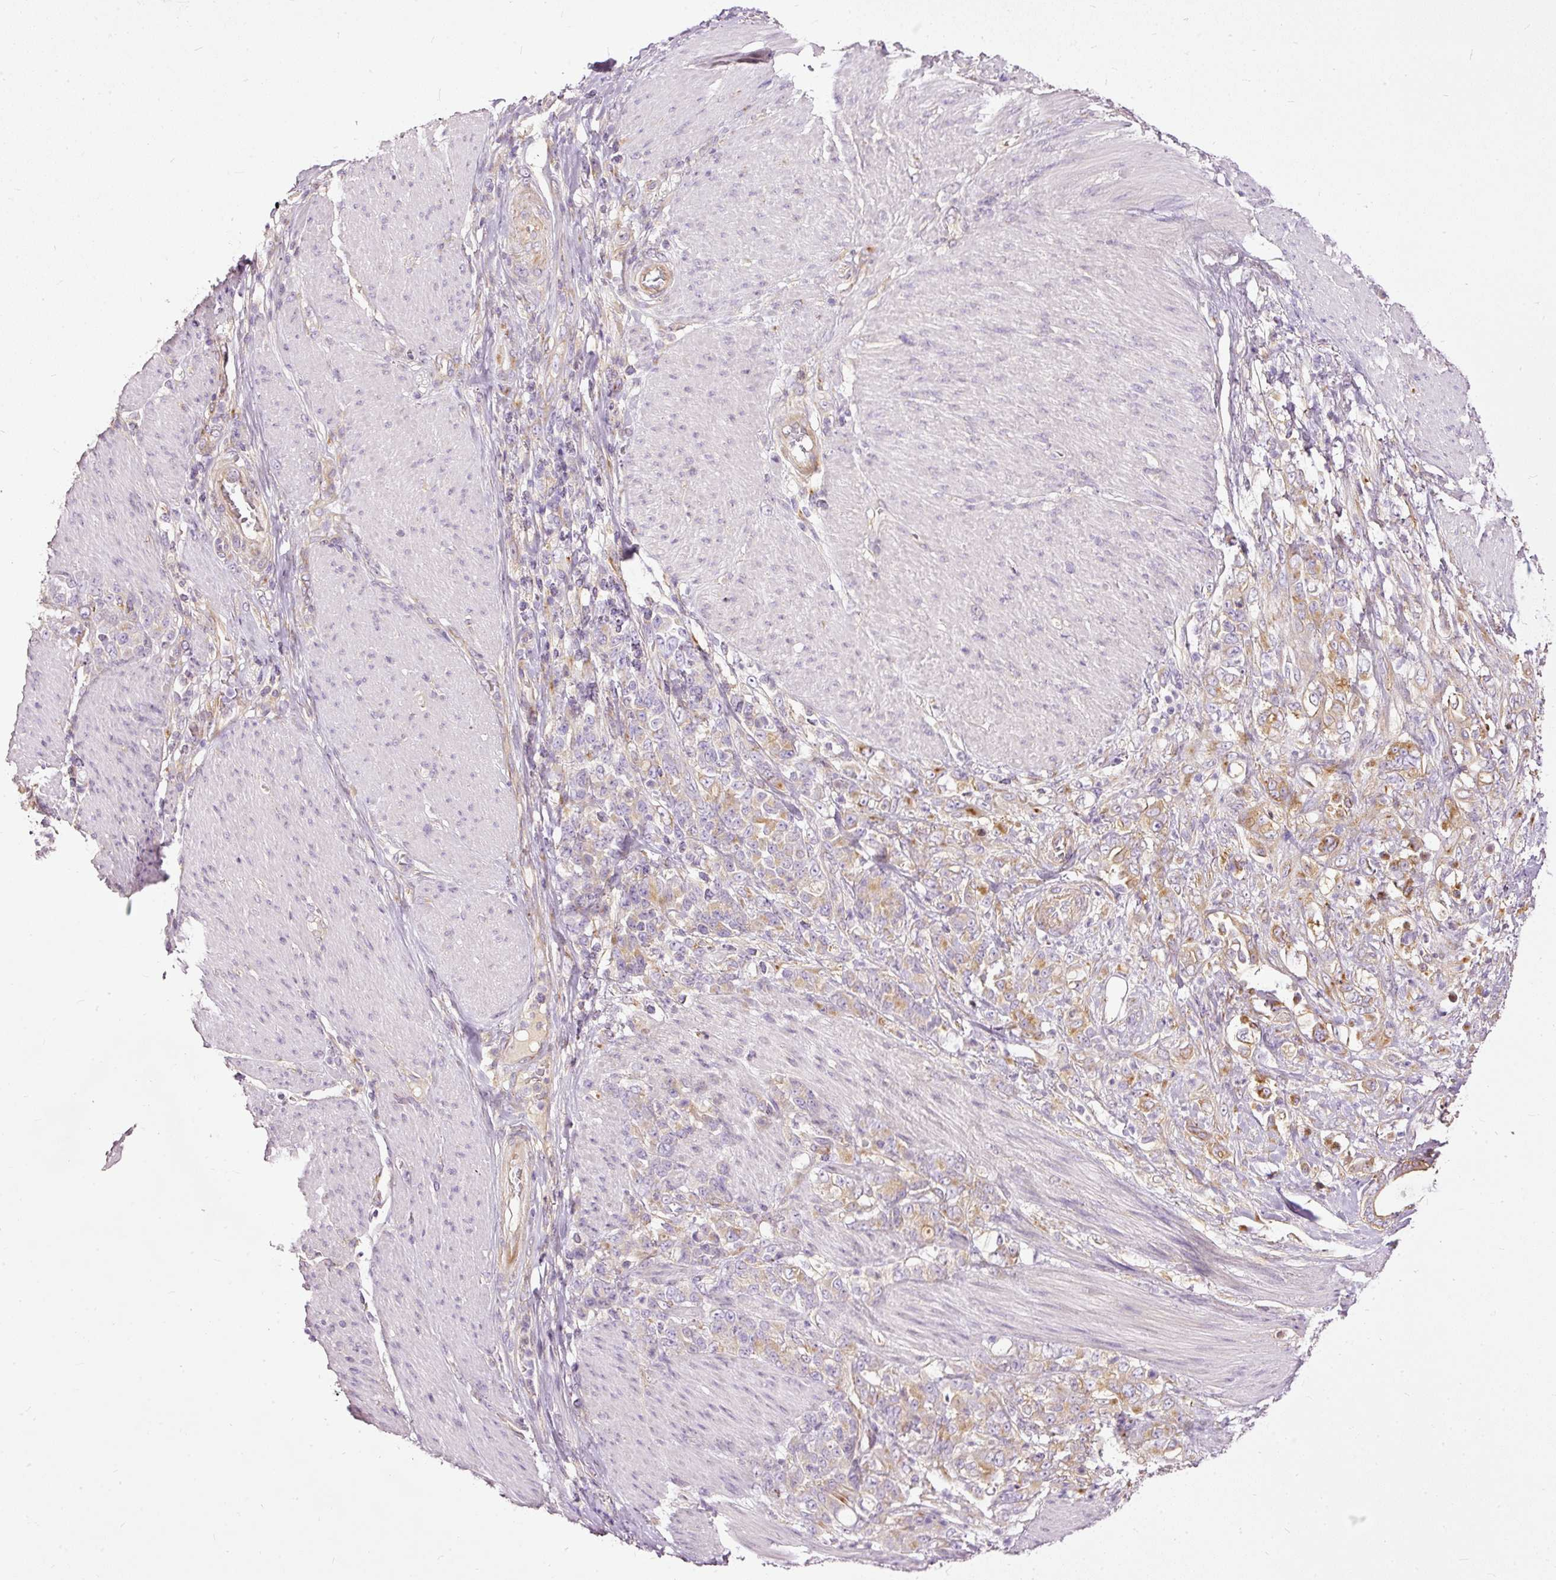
{"staining": {"intensity": "moderate", "quantity": "25%-75%", "location": "cytoplasmic/membranous"}, "tissue": "stomach cancer", "cell_type": "Tumor cells", "image_type": "cancer", "snomed": [{"axis": "morphology", "description": "Adenocarcinoma, NOS"}, {"axis": "topography", "description": "Stomach"}], "caption": "Brown immunohistochemical staining in human adenocarcinoma (stomach) shows moderate cytoplasmic/membranous staining in about 25%-75% of tumor cells.", "gene": "PAQR9", "patient": {"sex": "female", "age": 79}}